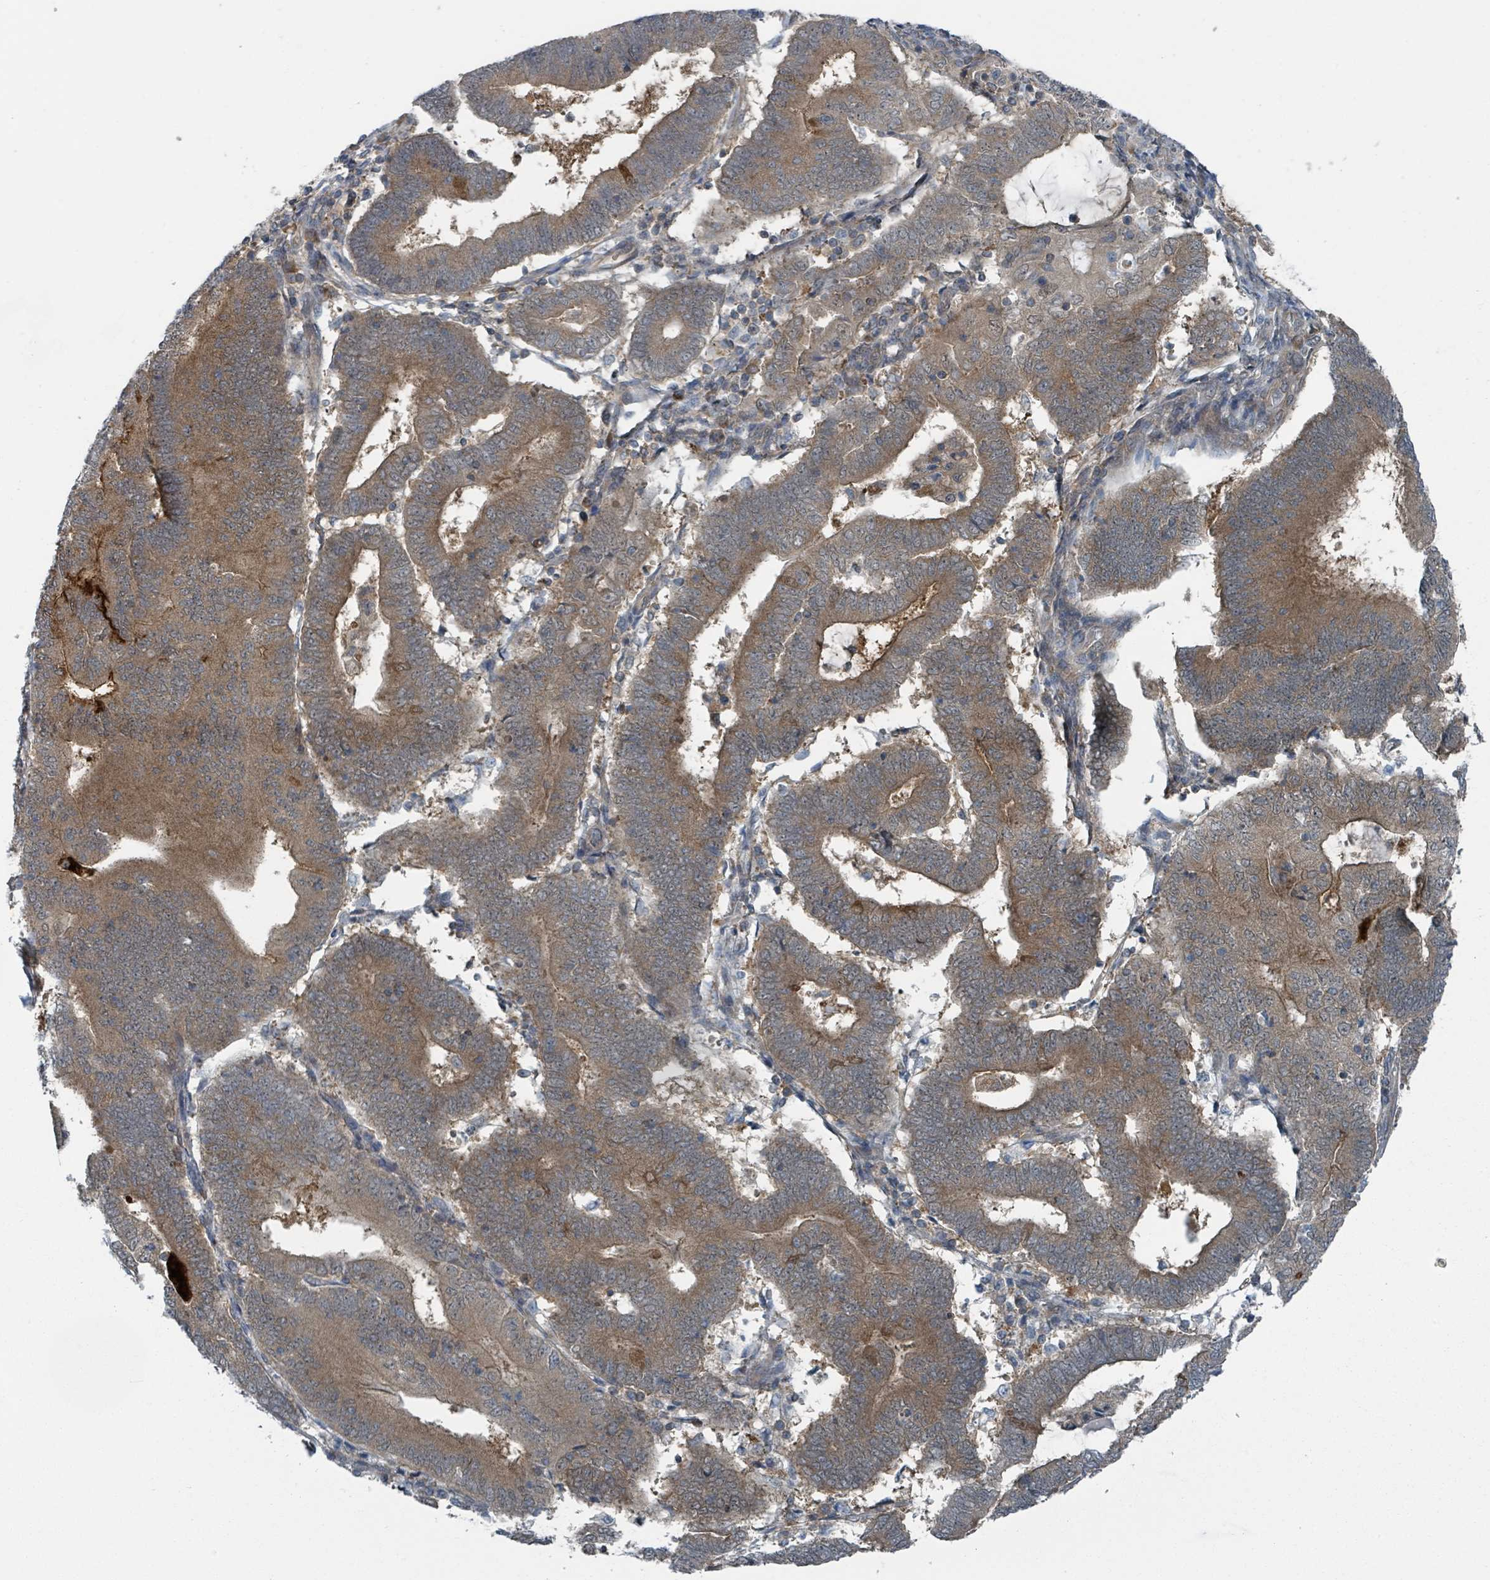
{"staining": {"intensity": "moderate", "quantity": ">75%", "location": "cytoplasmic/membranous"}, "tissue": "endometrial cancer", "cell_type": "Tumor cells", "image_type": "cancer", "snomed": [{"axis": "morphology", "description": "Adenocarcinoma, NOS"}, {"axis": "topography", "description": "Endometrium"}], "caption": "This is a histology image of IHC staining of endometrial adenocarcinoma, which shows moderate positivity in the cytoplasmic/membranous of tumor cells.", "gene": "GOLGA7", "patient": {"sex": "female", "age": 70}}